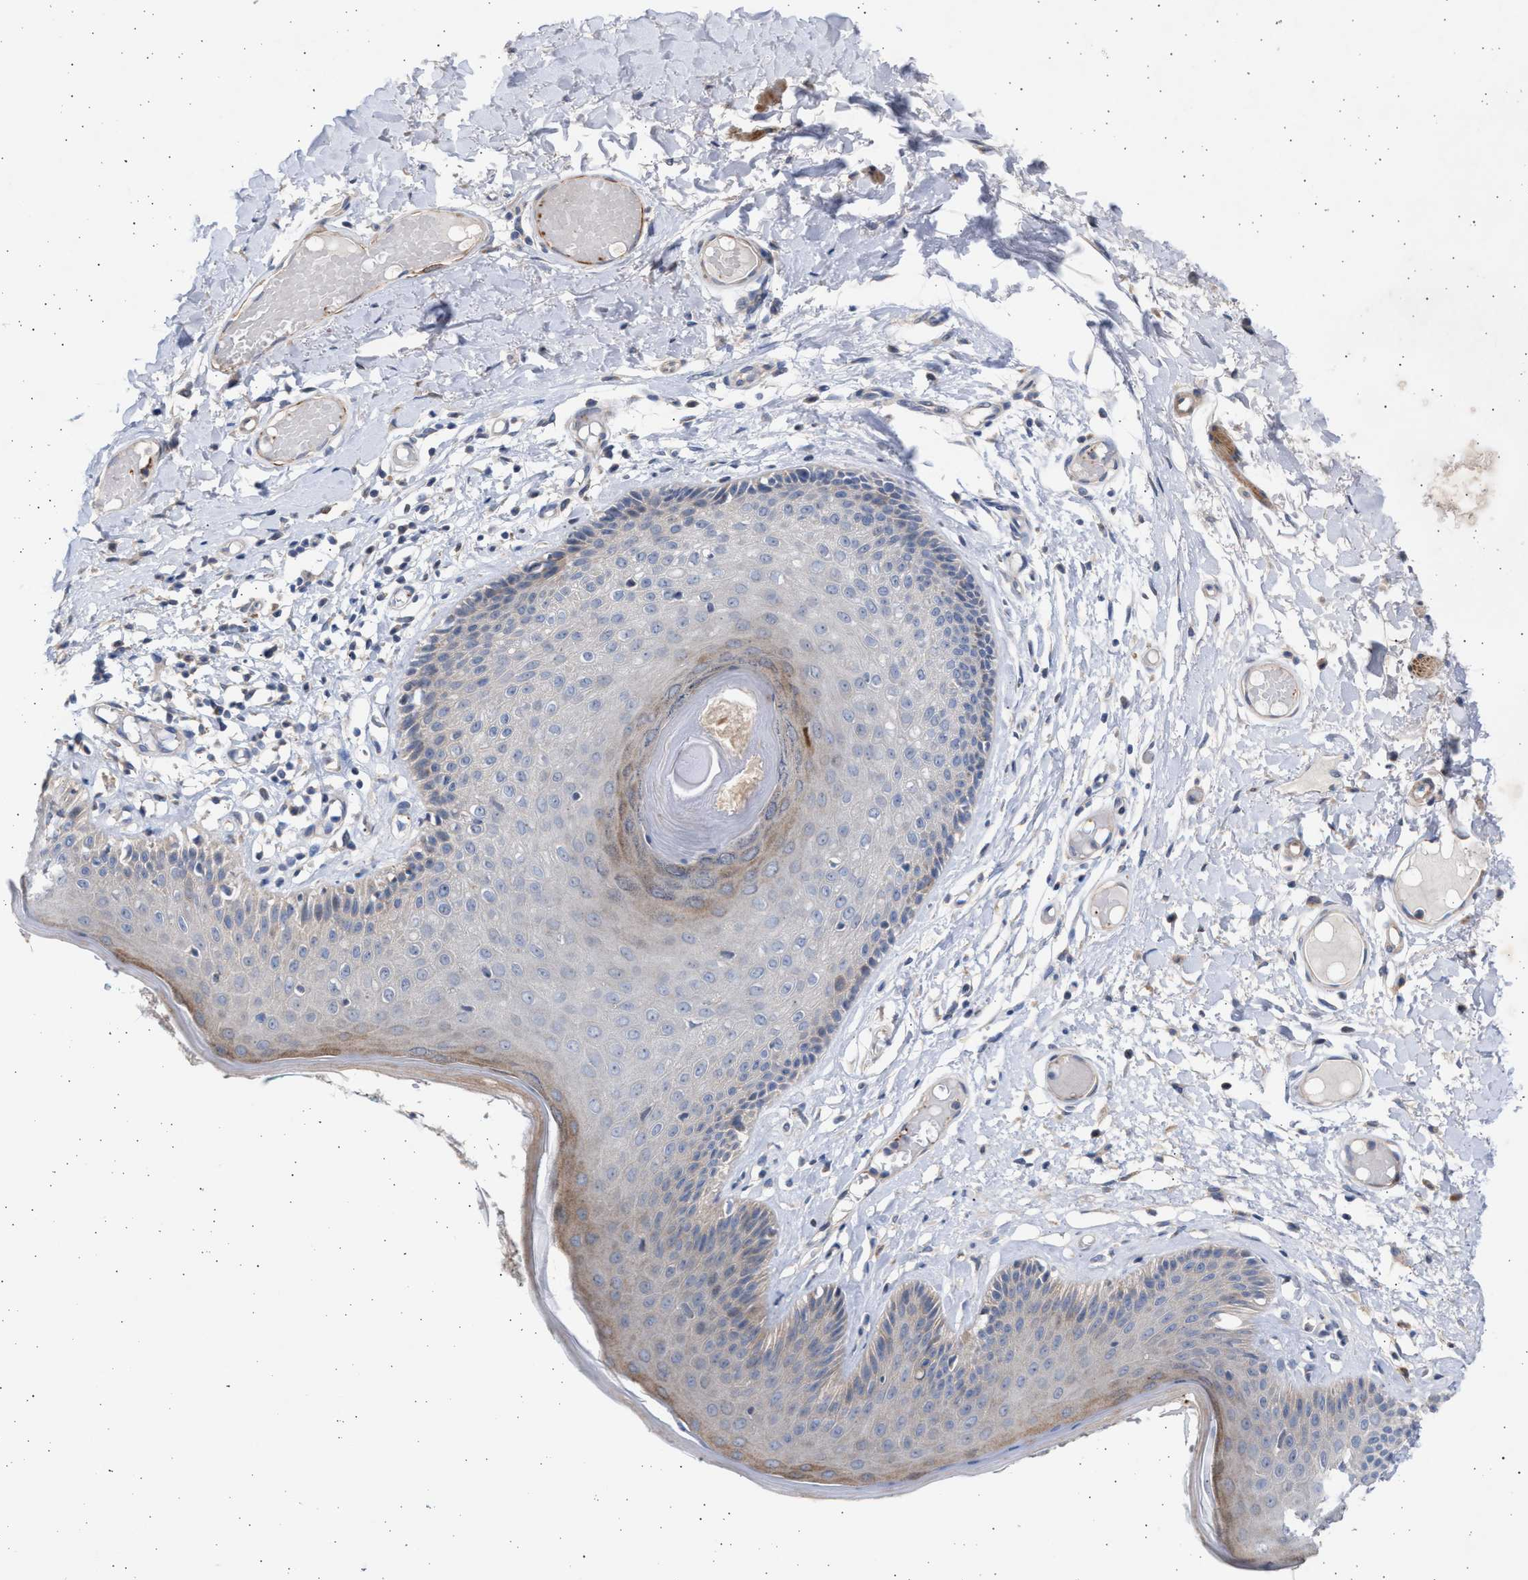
{"staining": {"intensity": "moderate", "quantity": "<25%", "location": "cytoplasmic/membranous"}, "tissue": "skin", "cell_type": "Epidermal cells", "image_type": "normal", "snomed": [{"axis": "morphology", "description": "Normal tissue, NOS"}, {"axis": "topography", "description": "Vulva"}], "caption": "A brown stain highlights moderate cytoplasmic/membranous positivity of a protein in epidermal cells of benign human skin. Ihc stains the protein in brown and the nuclei are stained blue.", "gene": "NBR1", "patient": {"sex": "female", "age": 73}}